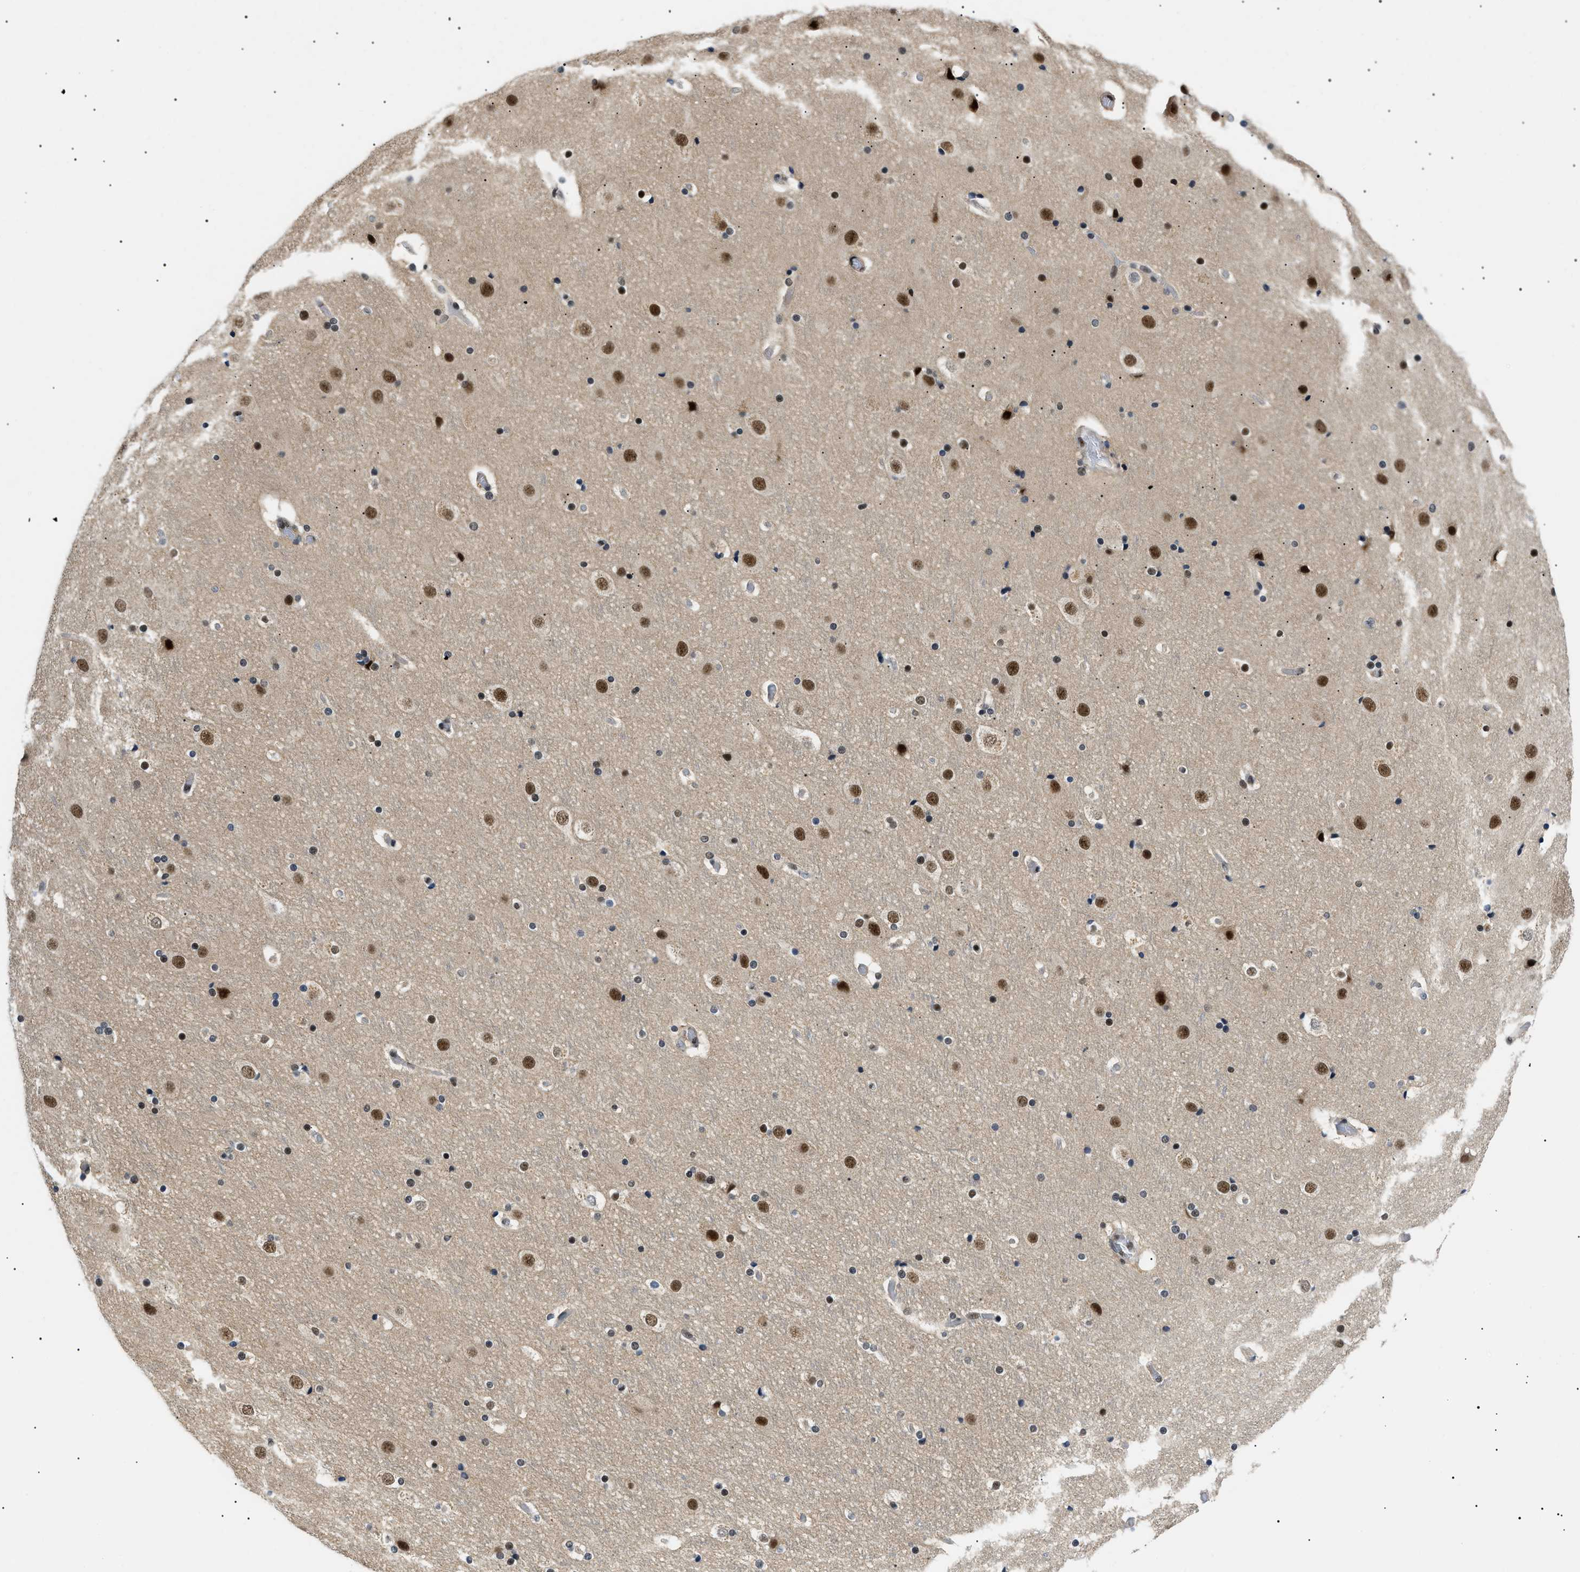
{"staining": {"intensity": "negative", "quantity": "none", "location": "none"}, "tissue": "cerebral cortex", "cell_type": "Endothelial cells", "image_type": "normal", "snomed": [{"axis": "morphology", "description": "Normal tissue, NOS"}, {"axis": "topography", "description": "Cerebral cortex"}], "caption": "Immunohistochemistry of normal cerebral cortex reveals no positivity in endothelial cells.", "gene": "RBM15", "patient": {"sex": "male", "age": 57}}